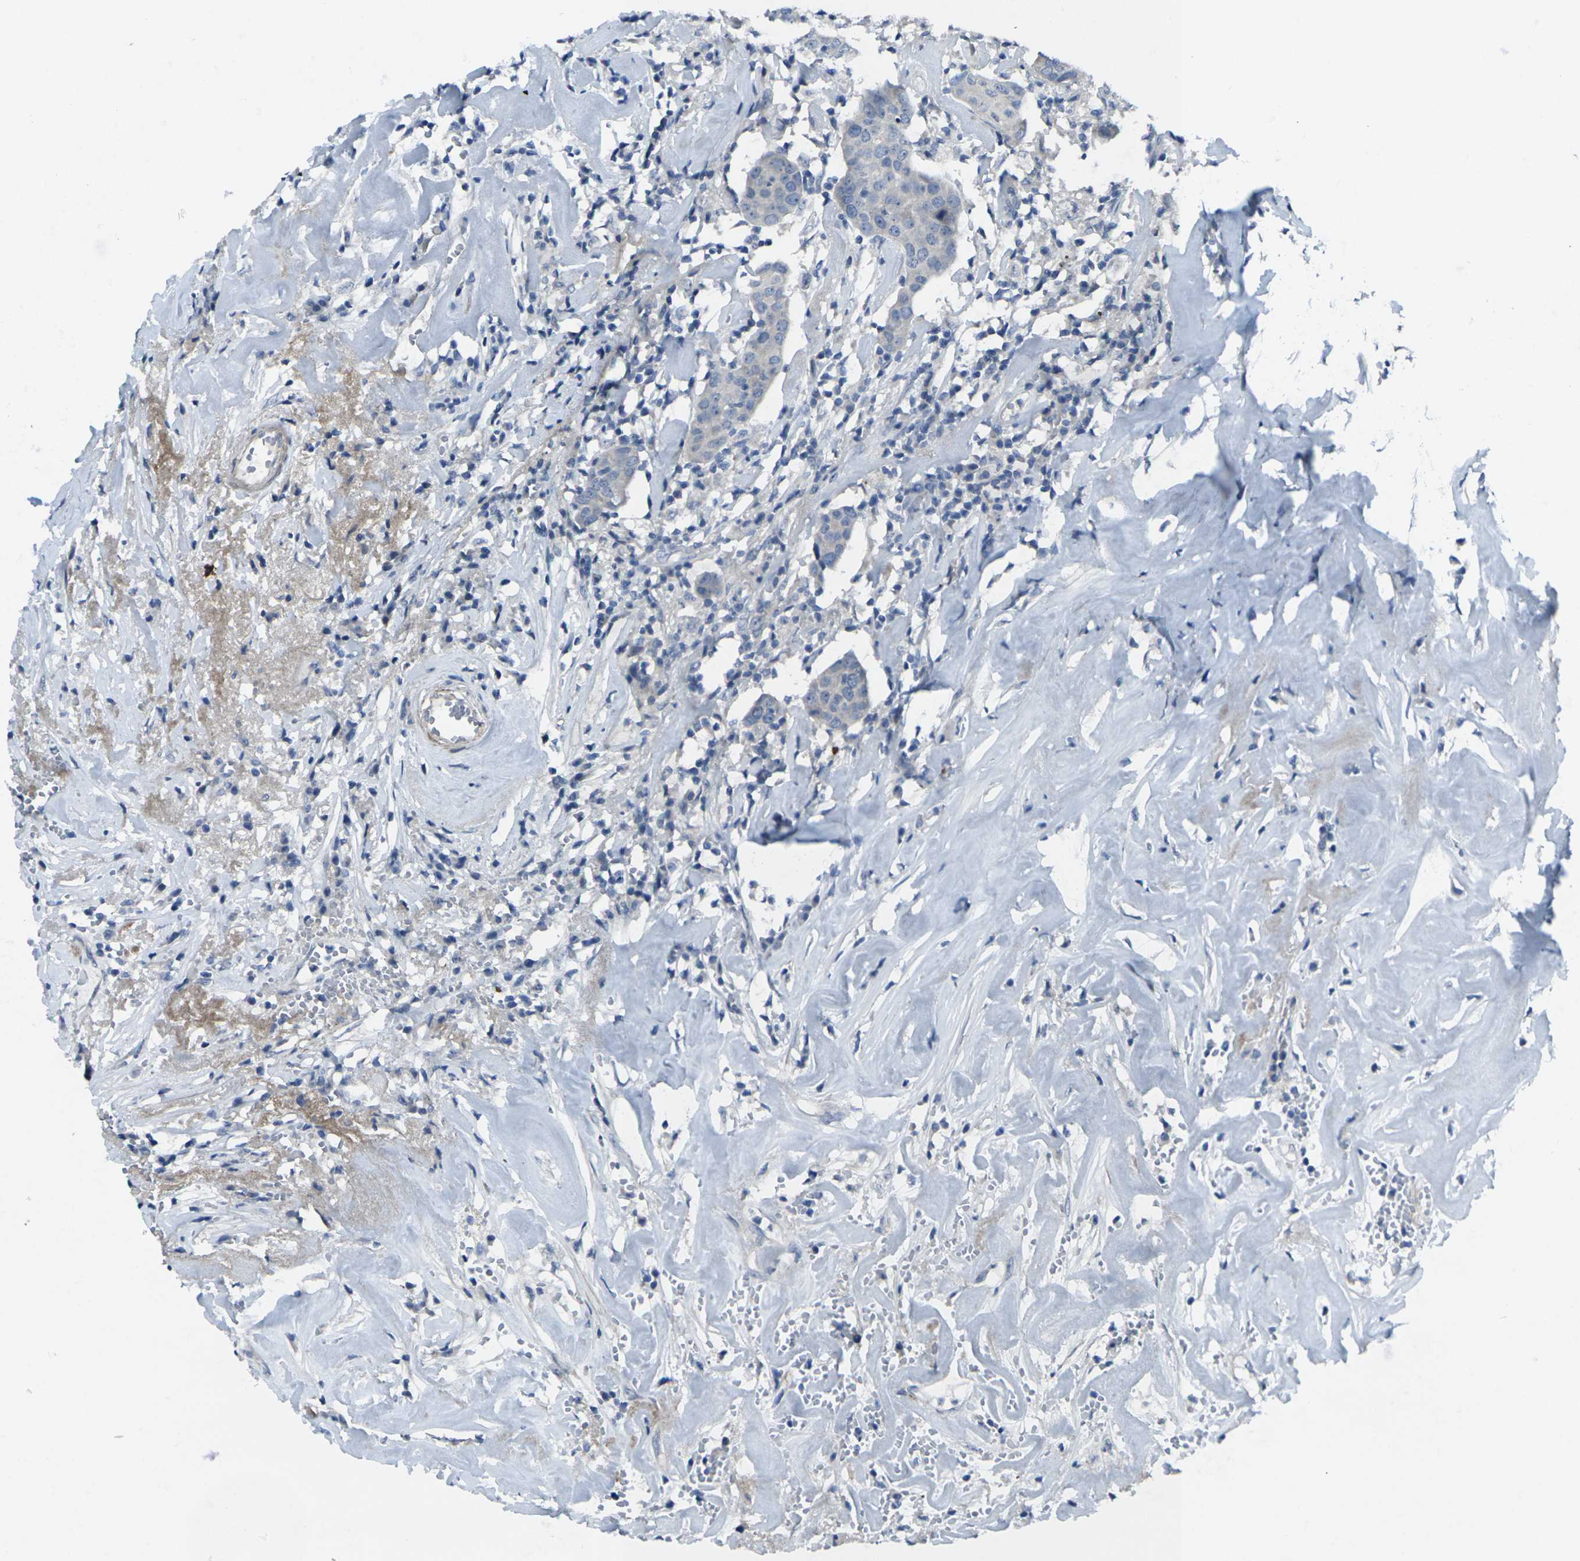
{"staining": {"intensity": "negative", "quantity": "none", "location": "none"}, "tissue": "head and neck cancer", "cell_type": "Tumor cells", "image_type": "cancer", "snomed": [{"axis": "morphology", "description": "Adenocarcinoma, NOS"}, {"axis": "topography", "description": "Salivary gland"}, {"axis": "topography", "description": "Head-Neck"}], "caption": "High power microscopy histopathology image of an immunohistochemistry (IHC) micrograph of head and neck adenocarcinoma, revealing no significant expression in tumor cells.", "gene": "CCR10", "patient": {"sex": "female", "age": 65}}